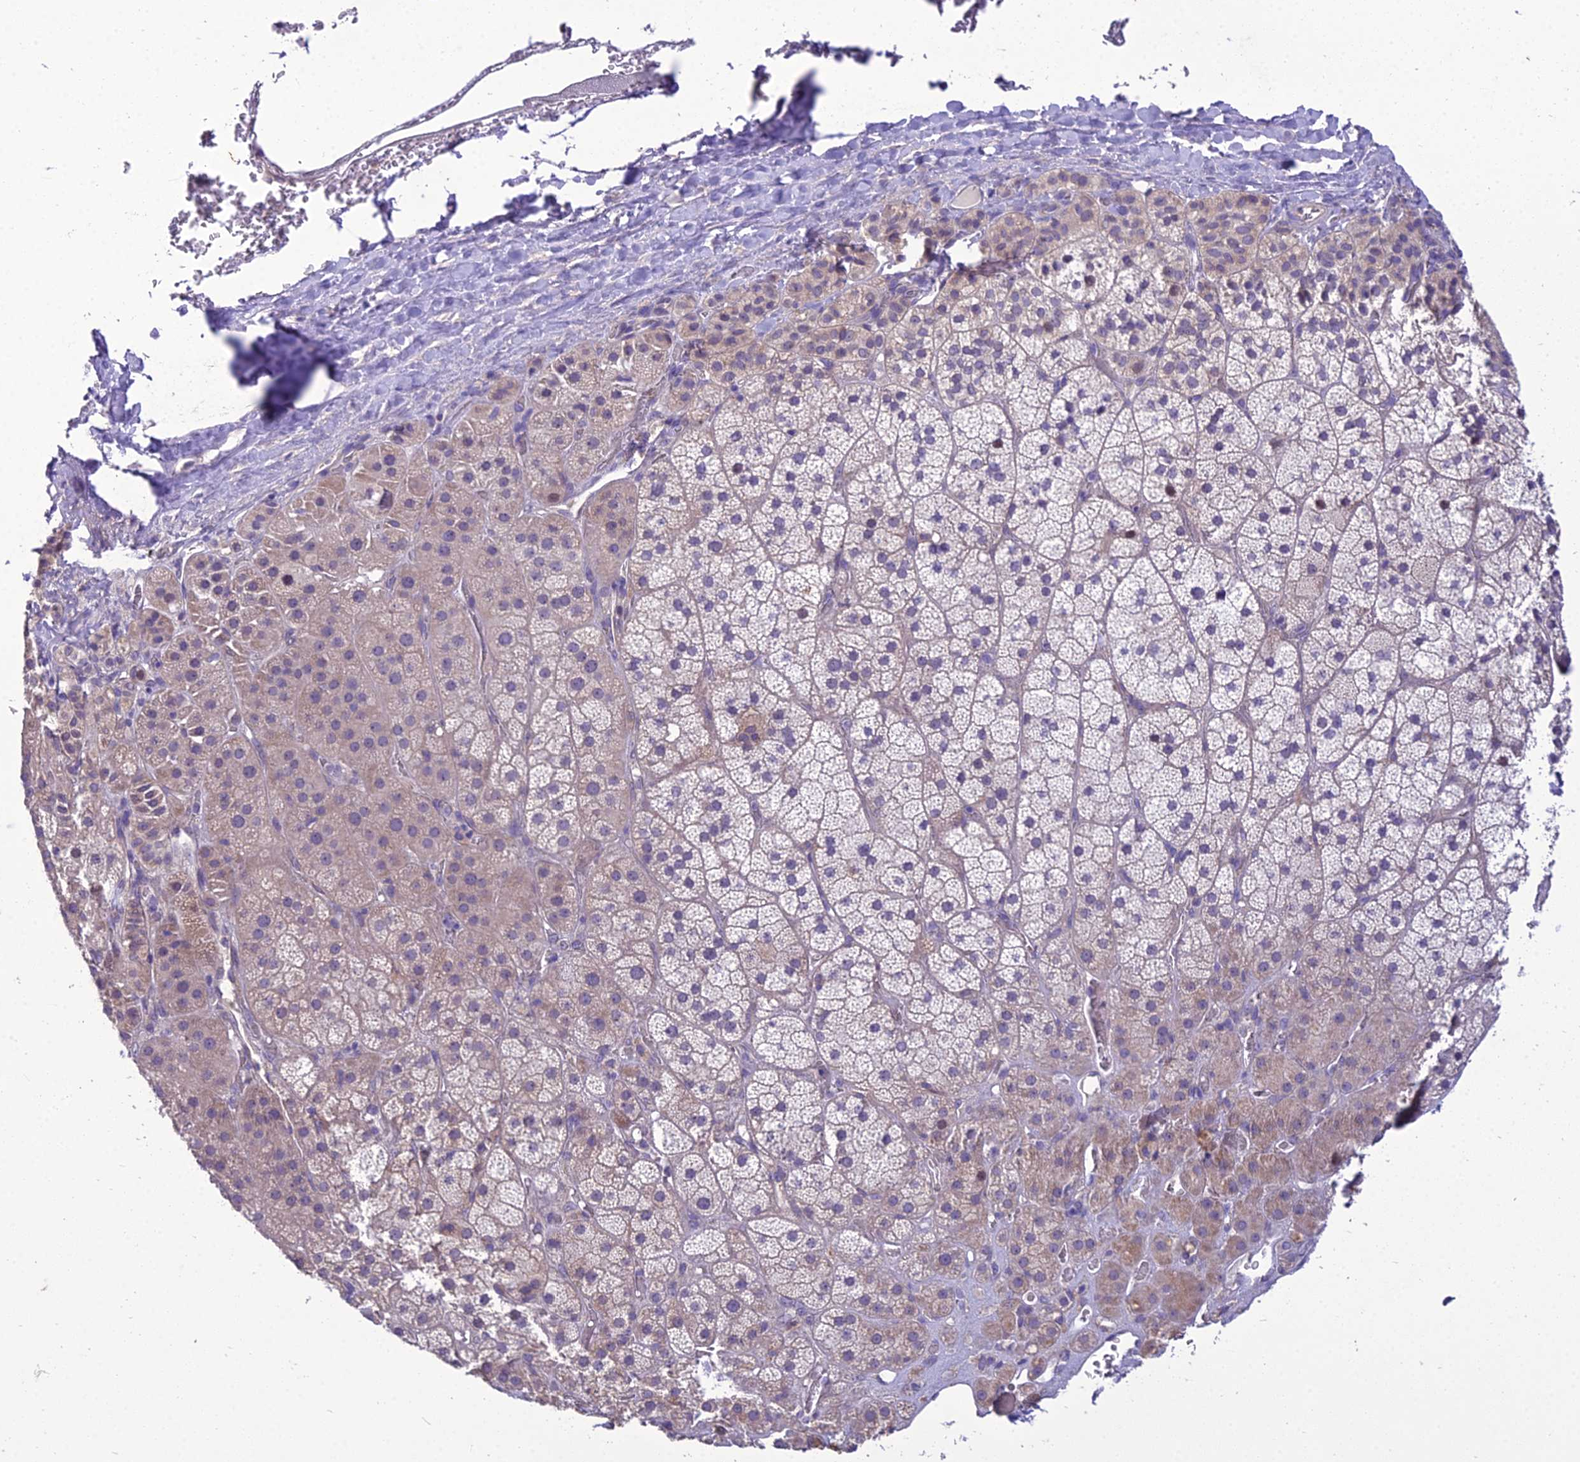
{"staining": {"intensity": "weak", "quantity": "25%-75%", "location": "cytoplasmic/membranous"}, "tissue": "adrenal gland", "cell_type": "Glandular cells", "image_type": "normal", "snomed": [{"axis": "morphology", "description": "Normal tissue, NOS"}, {"axis": "topography", "description": "Adrenal gland"}], "caption": "An image of human adrenal gland stained for a protein displays weak cytoplasmic/membranous brown staining in glandular cells.", "gene": "SCRT1", "patient": {"sex": "male", "age": 57}}